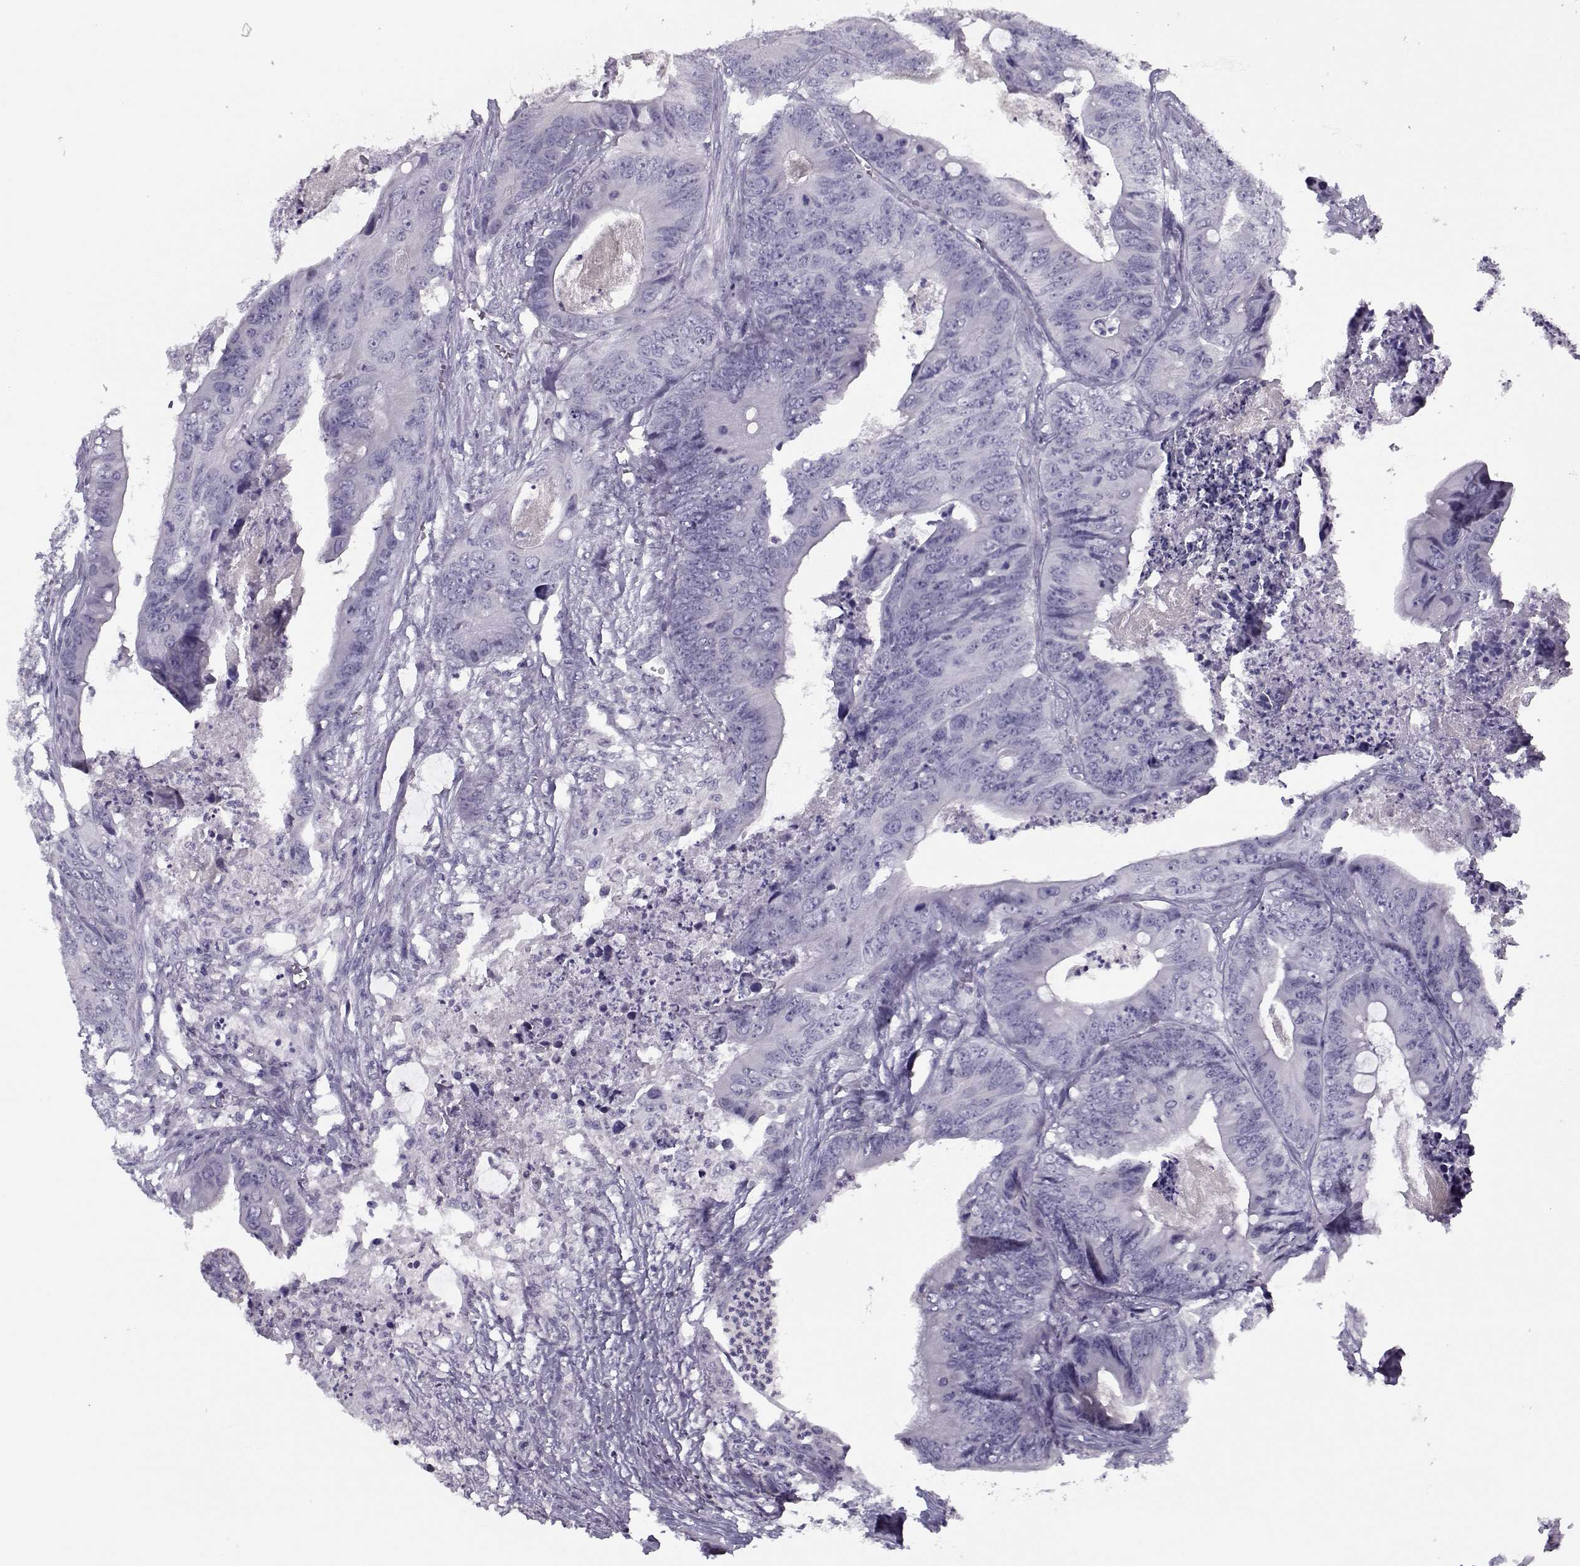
{"staining": {"intensity": "negative", "quantity": "none", "location": "none"}, "tissue": "colorectal cancer", "cell_type": "Tumor cells", "image_type": "cancer", "snomed": [{"axis": "morphology", "description": "Adenocarcinoma, NOS"}, {"axis": "topography", "description": "Colon"}], "caption": "This is a micrograph of immunohistochemistry (IHC) staining of colorectal cancer (adenocarcinoma), which shows no expression in tumor cells.", "gene": "CIBAR1", "patient": {"sex": "male", "age": 84}}